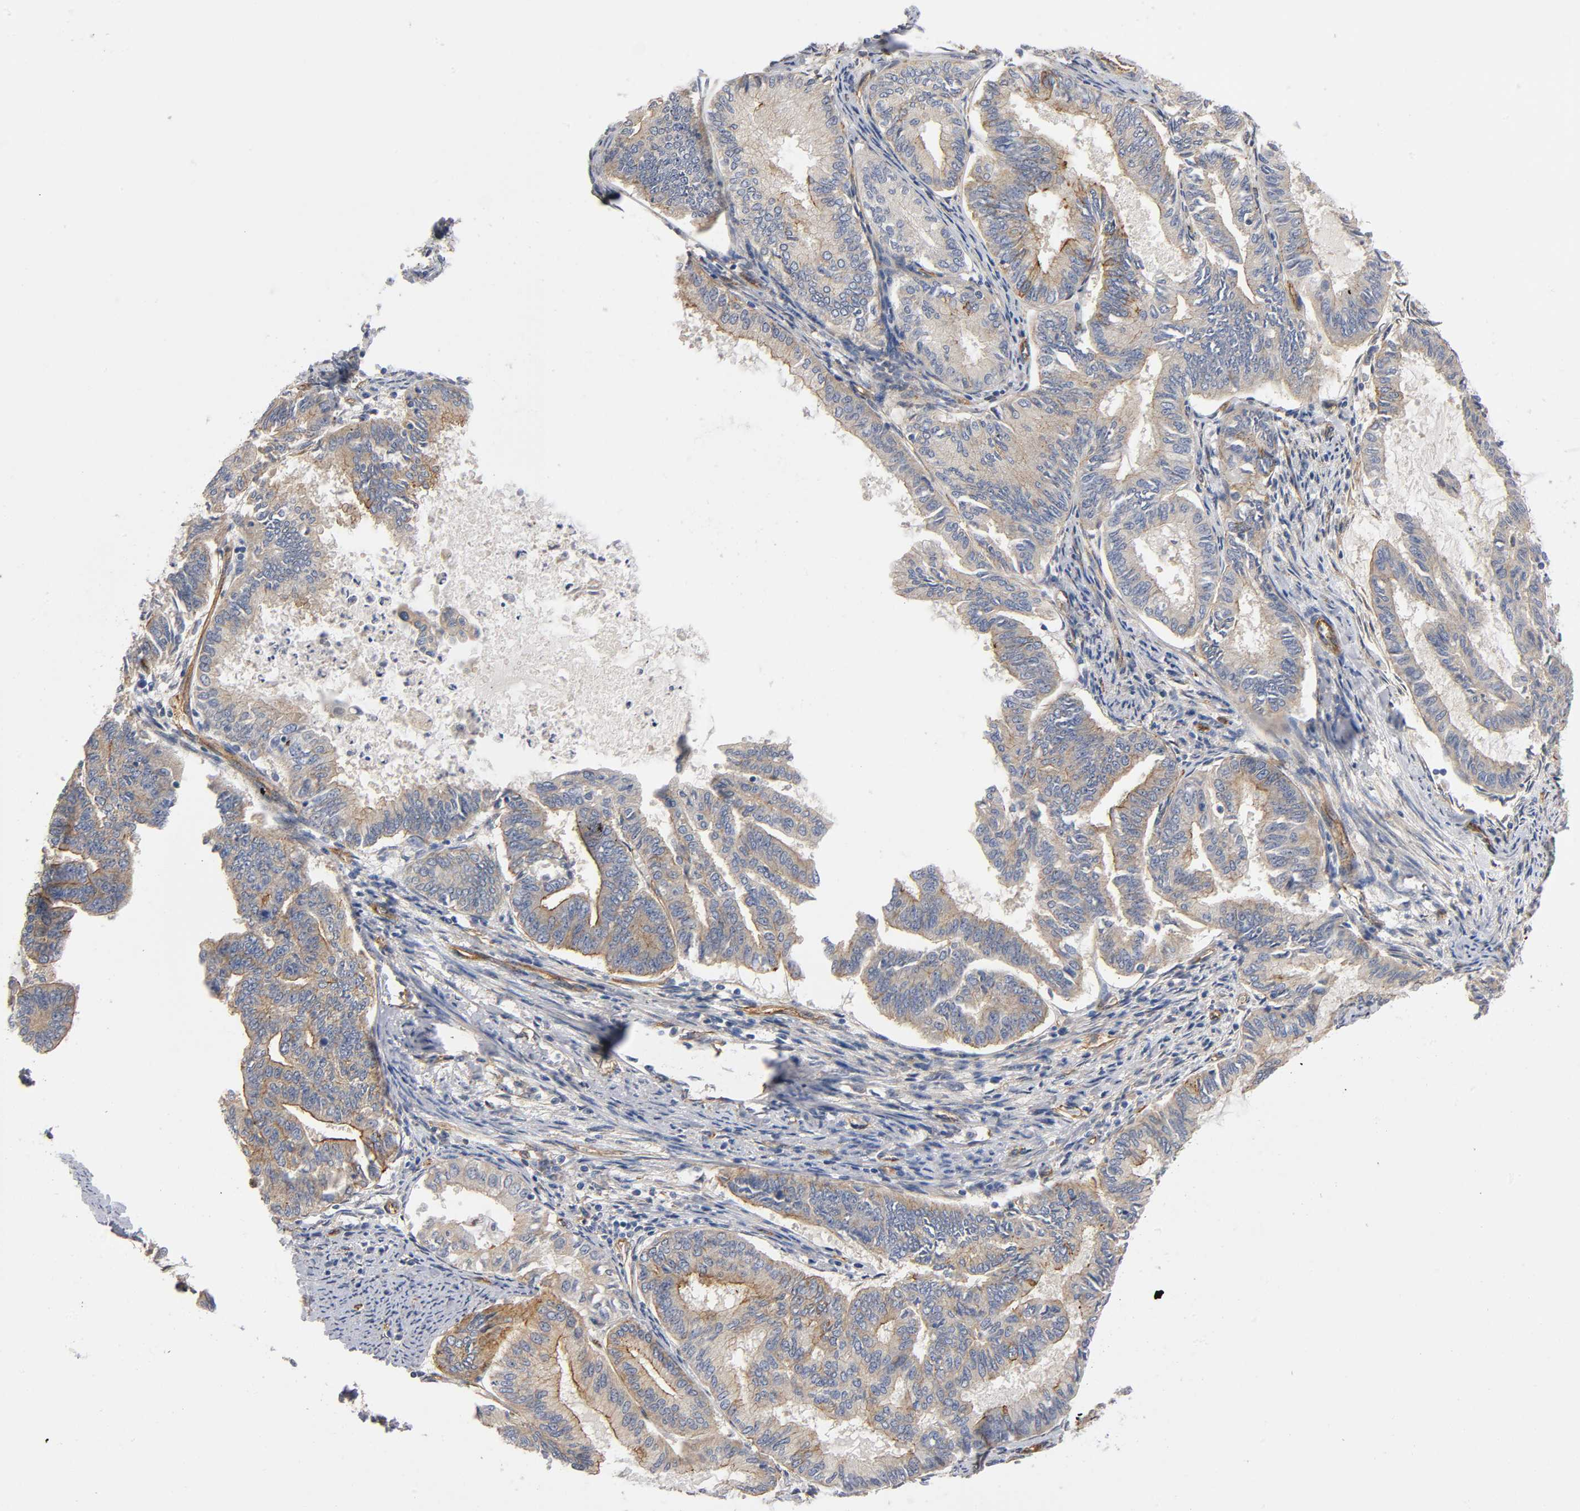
{"staining": {"intensity": "weak", "quantity": ">75%", "location": "cytoplasmic/membranous"}, "tissue": "endometrial cancer", "cell_type": "Tumor cells", "image_type": "cancer", "snomed": [{"axis": "morphology", "description": "Adenocarcinoma, NOS"}, {"axis": "topography", "description": "Endometrium"}], "caption": "An image of human endometrial cancer (adenocarcinoma) stained for a protein exhibits weak cytoplasmic/membranous brown staining in tumor cells. (DAB (3,3'-diaminobenzidine) IHC, brown staining for protein, blue staining for nuclei).", "gene": "MARS1", "patient": {"sex": "female", "age": 86}}